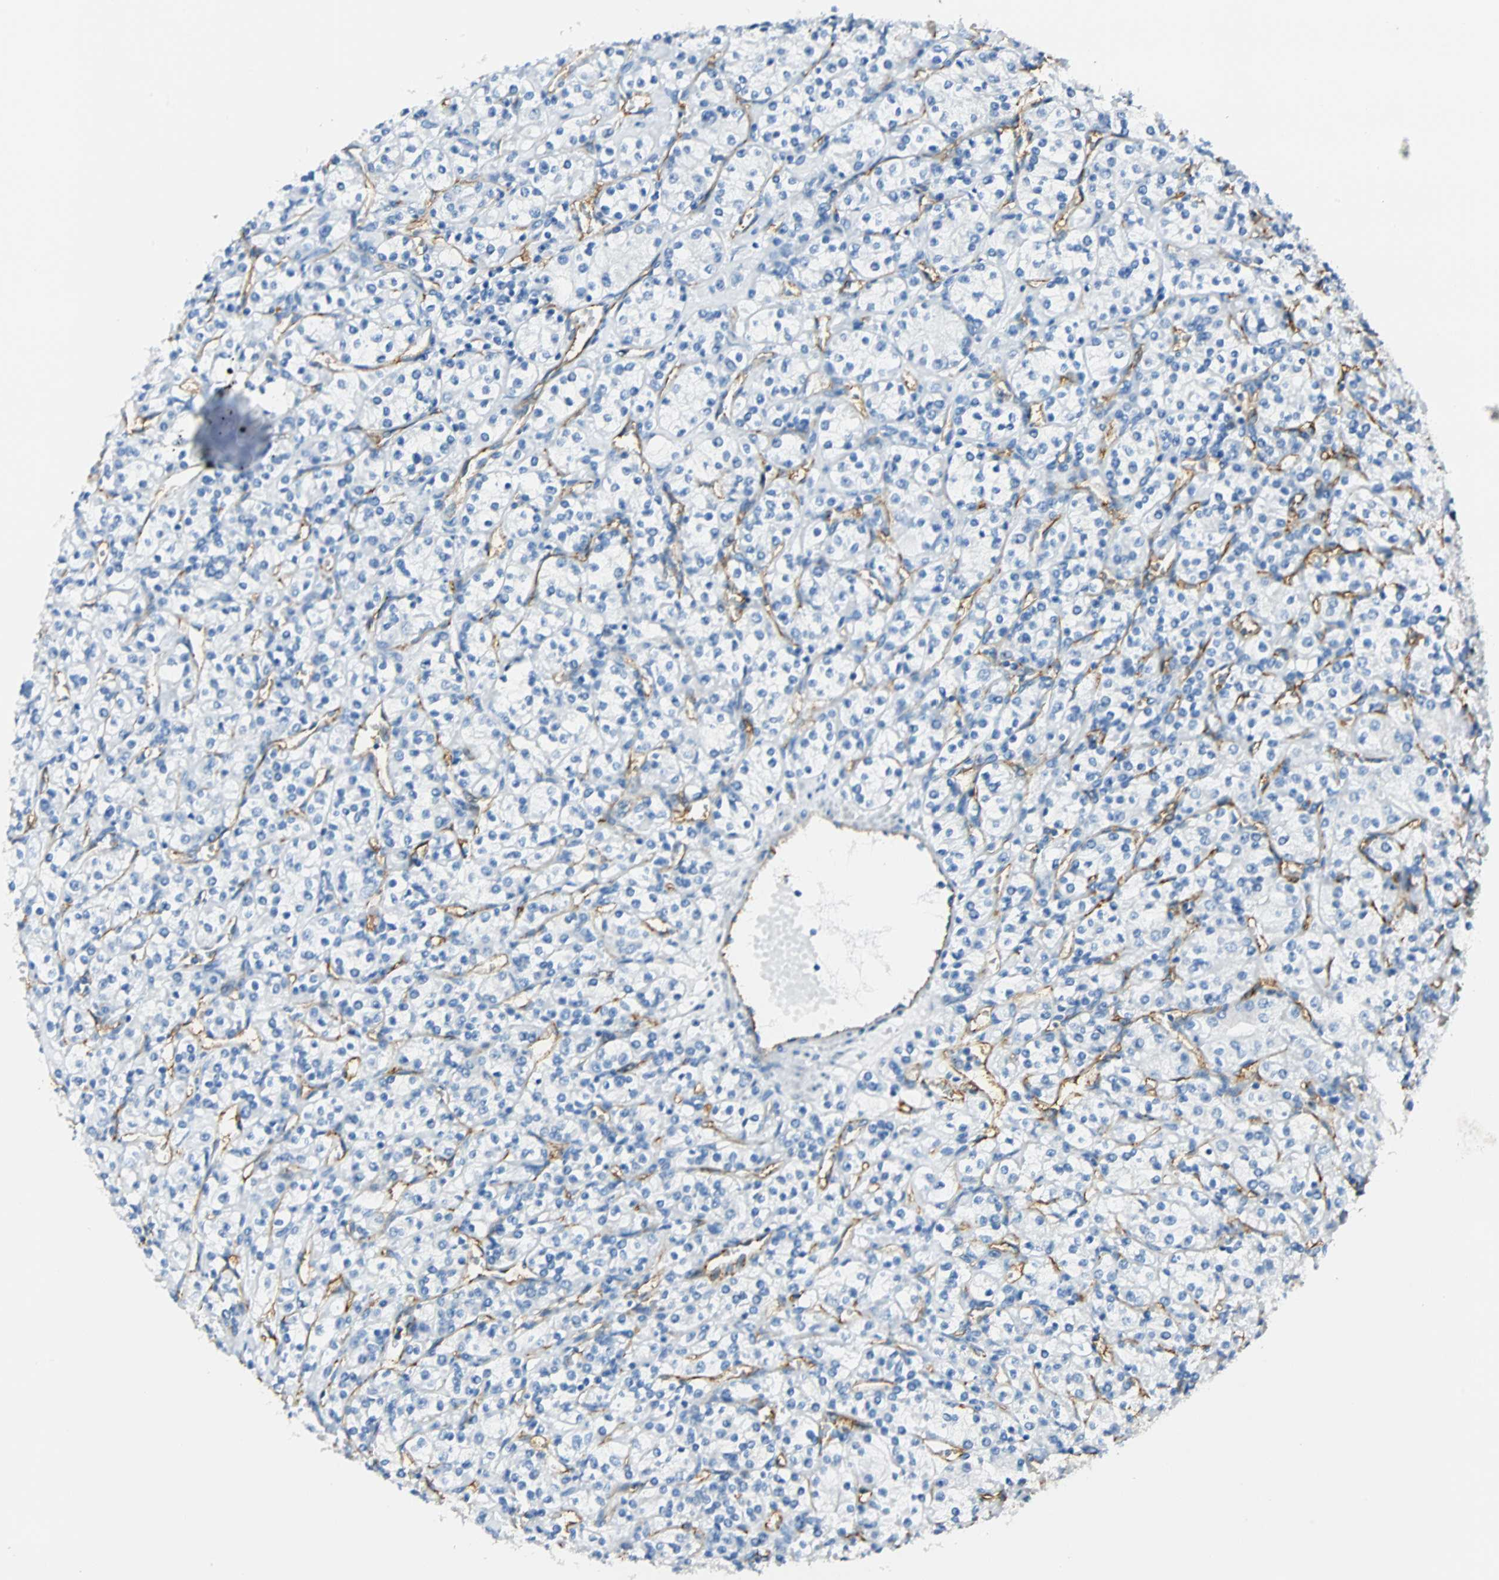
{"staining": {"intensity": "negative", "quantity": "none", "location": "none"}, "tissue": "renal cancer", "cell_type": "Tumor cells", "image_type": "cancer", "snomed": [{"axis": "morphology", "description": "Adenocarcinoma, NOS"}, {"axis": "topography", "description": "Kidney"}], "caption": "Immunohistochemistry (IHC) of renal cancer demonstrates no positivity in tumor cells.", "gene": "VPS9D1", "patient": {"sex": "male", "age": 77}}